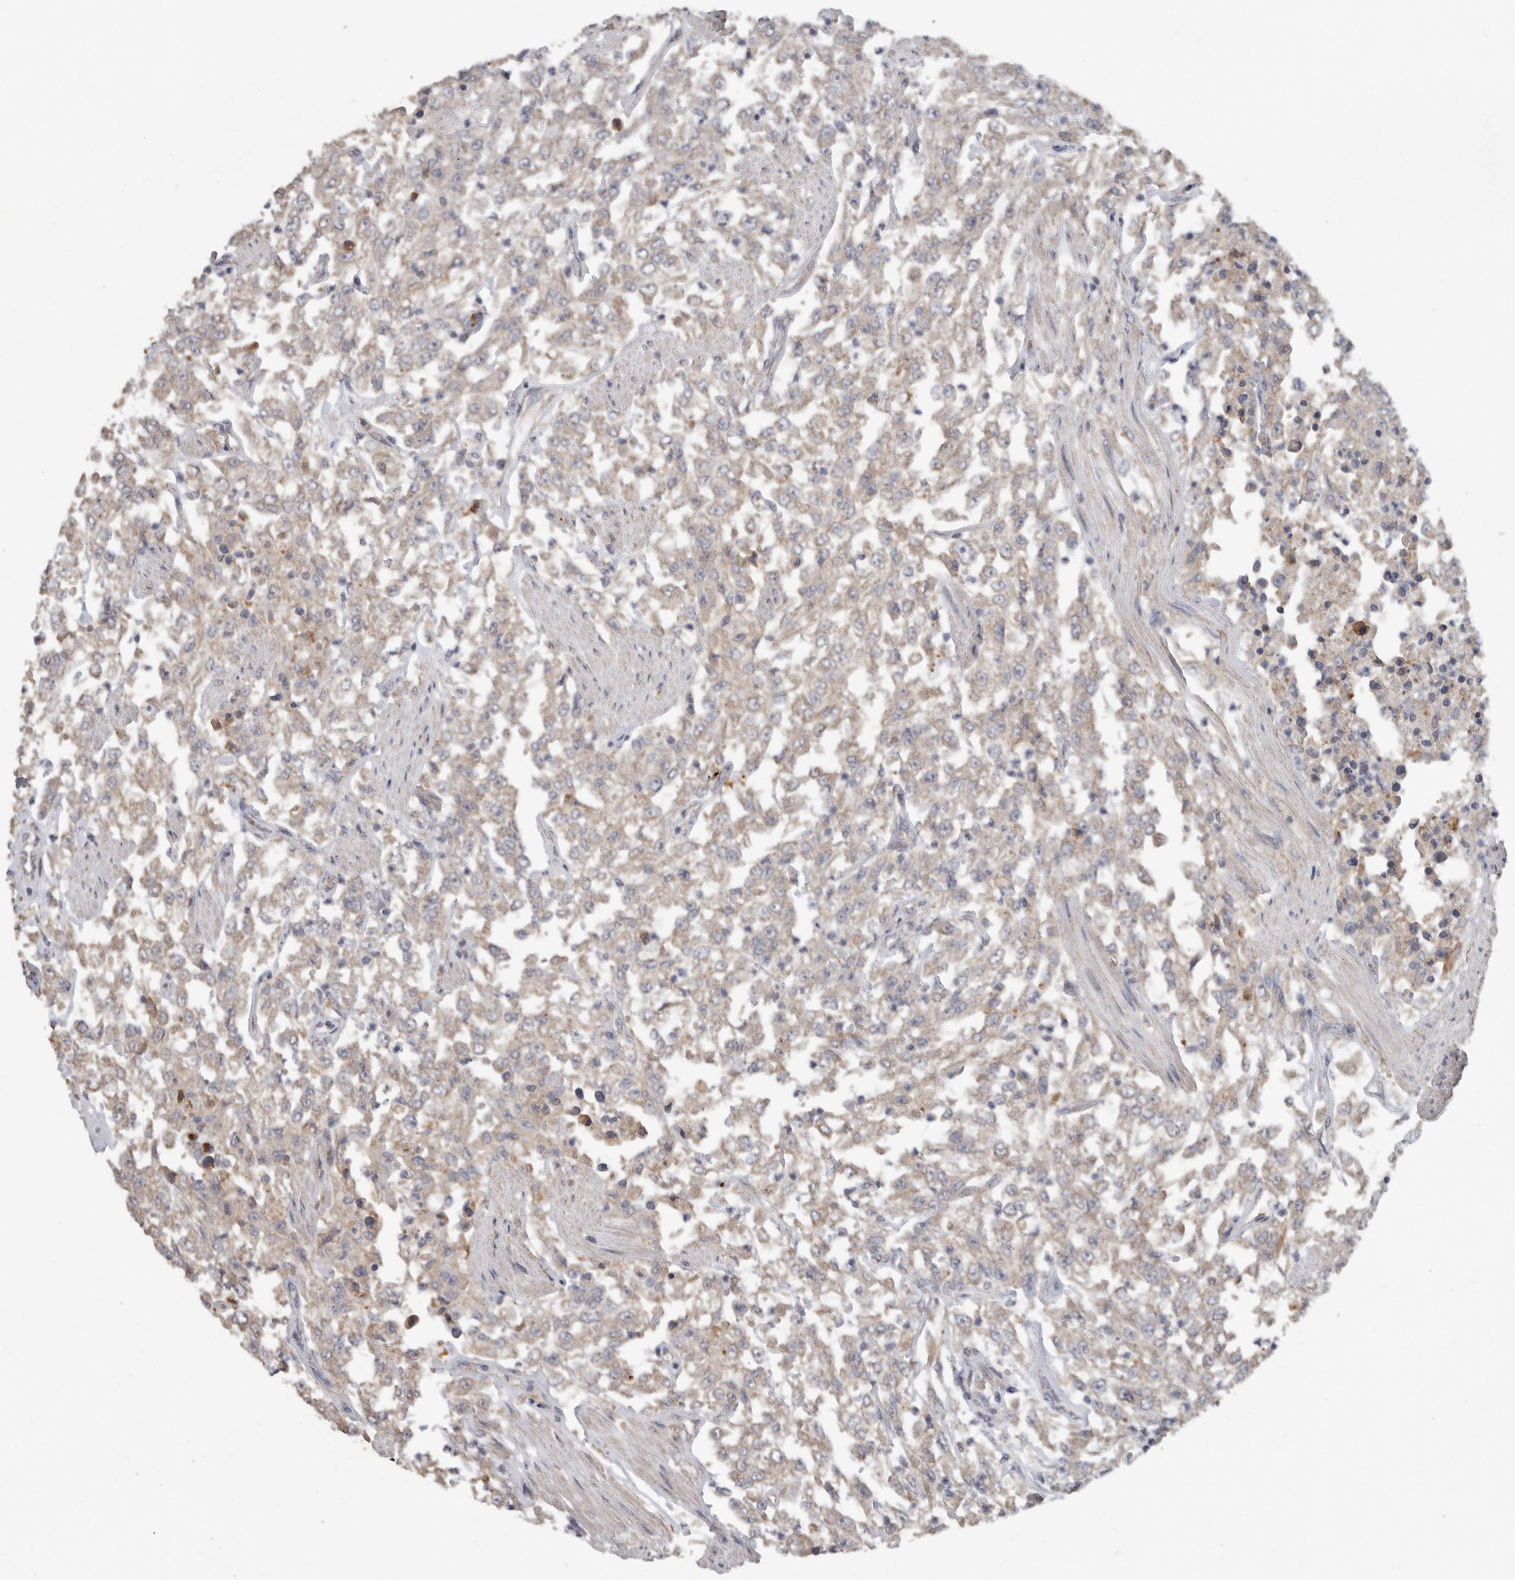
{"staining": {"intensity": "negative", "quantity": "none", "location": "none"}, "tissue": "urothelial cancer", "cell_type": "Tumor cells", "image_type": "cancer", "snomed": [{"axis": "morphology", "description": "Urothelial carcinoma, High grade"}, {"axis": "topography", "description": "Urinary bladder"}], "caption": "Immunohistochemistry of human urothelial cancer reveals no staining in tumor cells.", "gene": "PODXL2", "patient": {"sex": "male", "age": 46}}